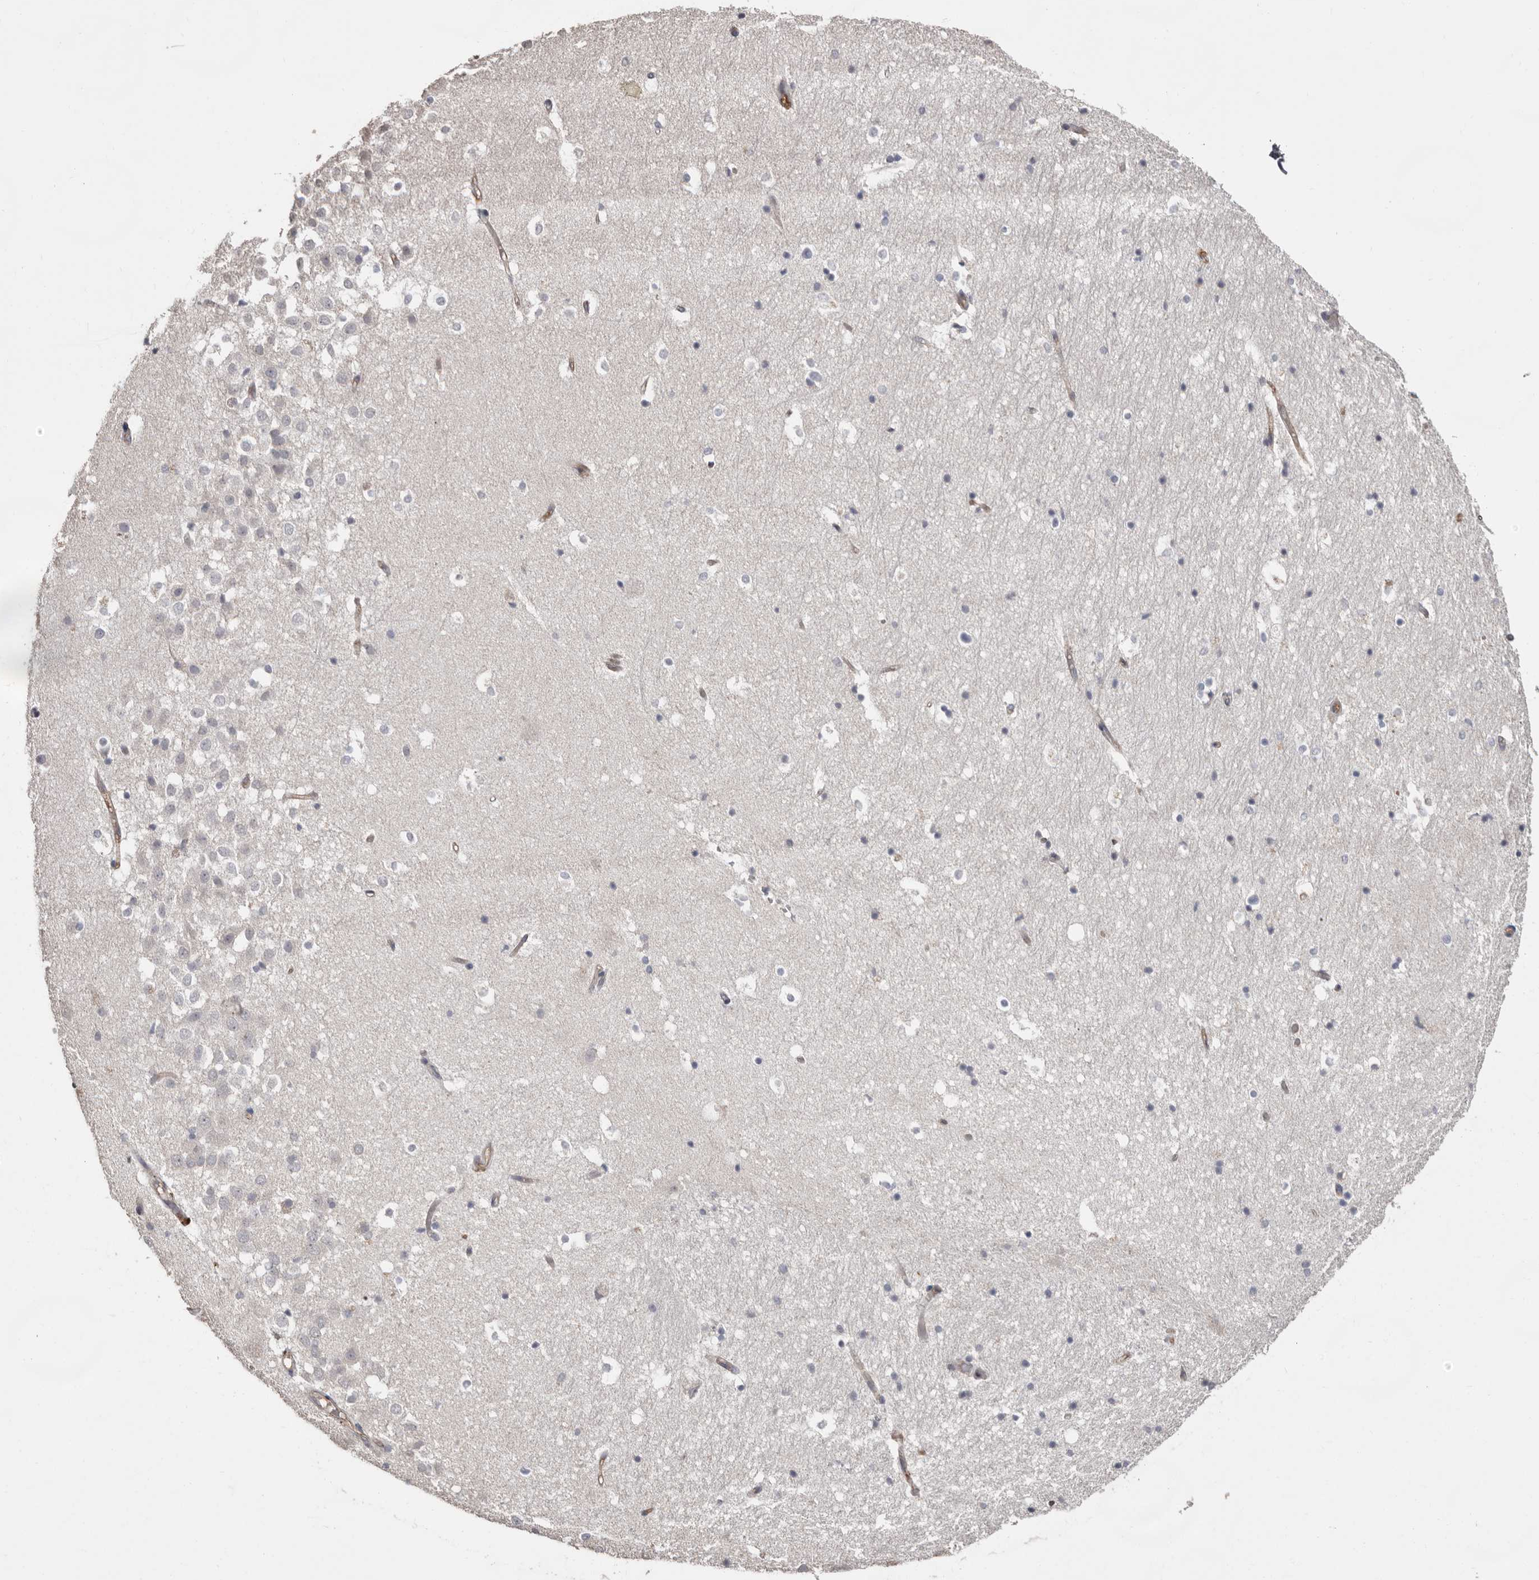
{"staining": {"intensity": "negative", "quantity": "none", "location": "none"}, "tissue": "hippocampus", "cell_type": "Glial cells", "image_type": "normal", "snomed": [{"axis": "morphology", "description": "Normal tissue, NOS"}, {"axis": "topography", "description": "Hippocampus"}], "caption": "Immunohistochemistry histopathology image of normal hippocampus stained for a protein (brown), which reveals no positivity in glial cells.", "gene": "MMACHC", "patient": {"sex": "female", "age": 52}}